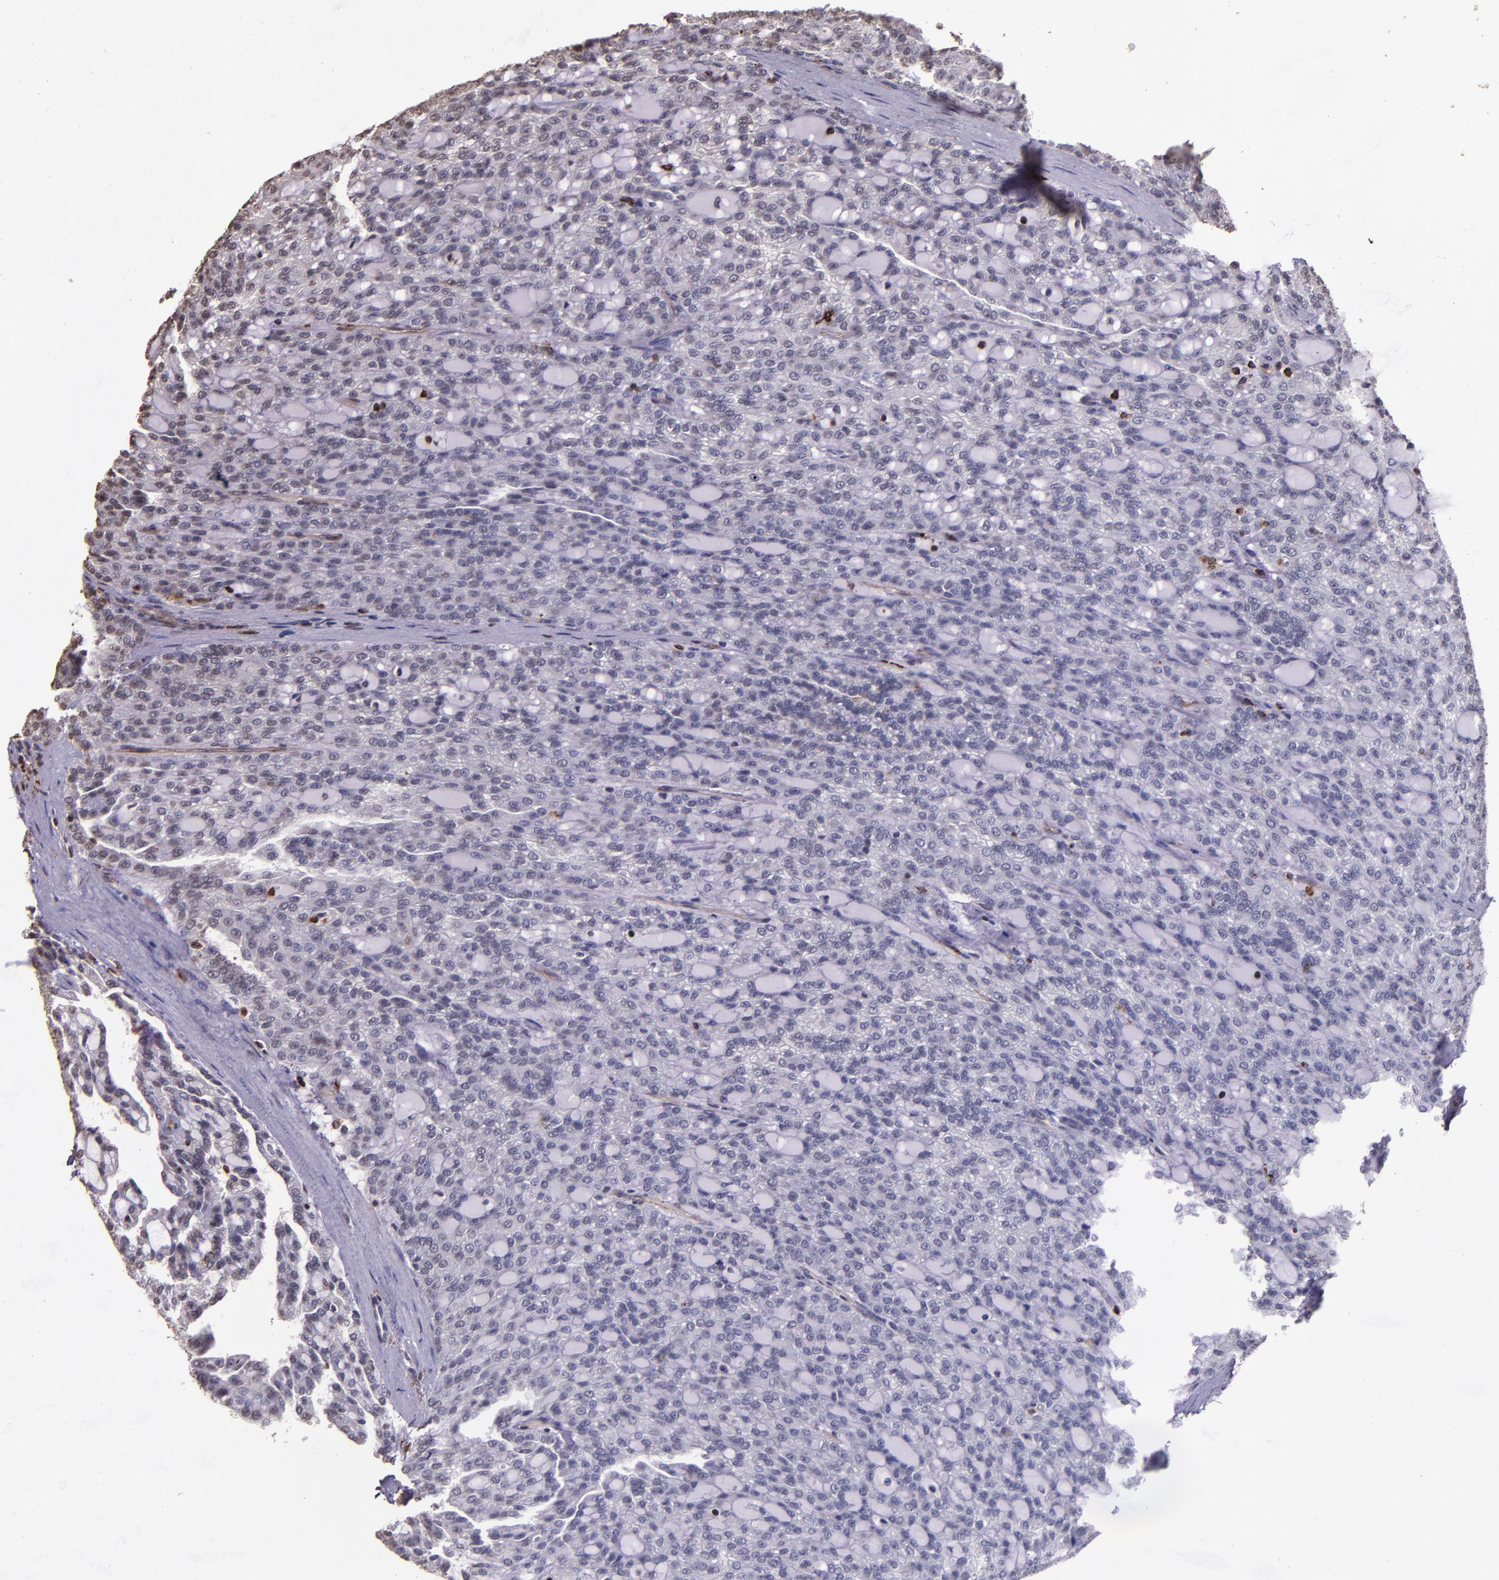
{"staining": {"intensity": "negative", "quantity": "none", "location": "none"}, "tissue": "renal cancer", "cell_type": "Tumor cells", "image_type": "cancer", "snomed": [{"axis": "morphology", "description": "Adenocarcinoma, NOS"}, {"axis": "topography", "description": "Kidney"}], "caption": "The micrograph reveals no significant expression in tumor cells of renal cancer. (Brightfield microscopy of DAB (3,3'-diaminobenzidine) immunohistochemistry (IHC) at high magnification).", "gene": "SLC2A3", "patient": {"sex": "male", "age": 63}}